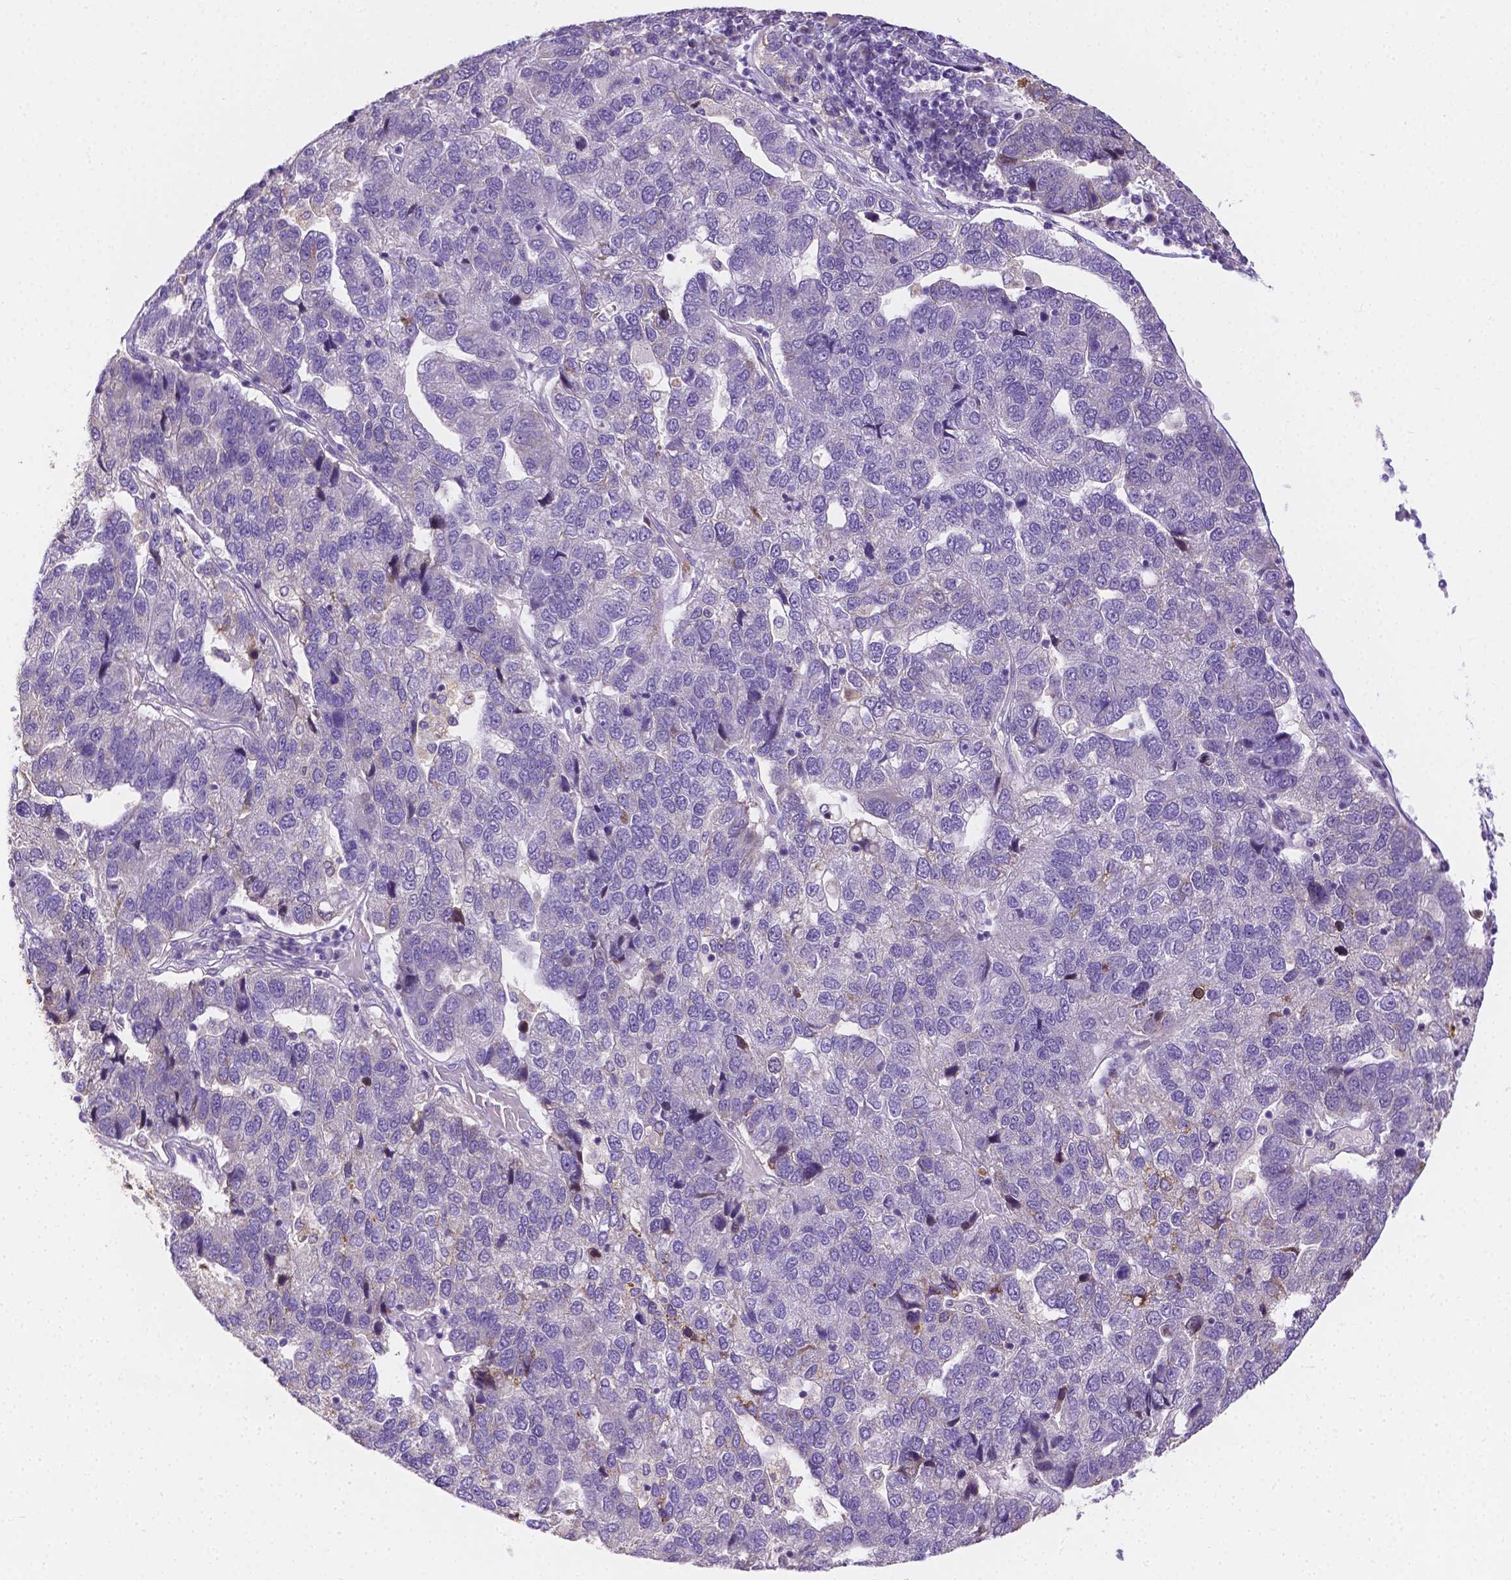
{"staining": {"intensity": "negative", "quantity": "none", "location": "none"}, "tissue": "pancreatic cancer", "cell_type": "Tumor cells", "image_type": "cancer", "snomed": [{"axis": "morphology", "description": "Adenocarcinoma, NOS"}, {"axis": "topography", "description": "Pancreas"}], "caption": "Human adenocarcinoma (pancreatic) stained for a protein using immunohistochemistry displays no positivity in tumor cells.", "gene": "ZNRD2", "patient": {"sex": "female", "age": 61}}